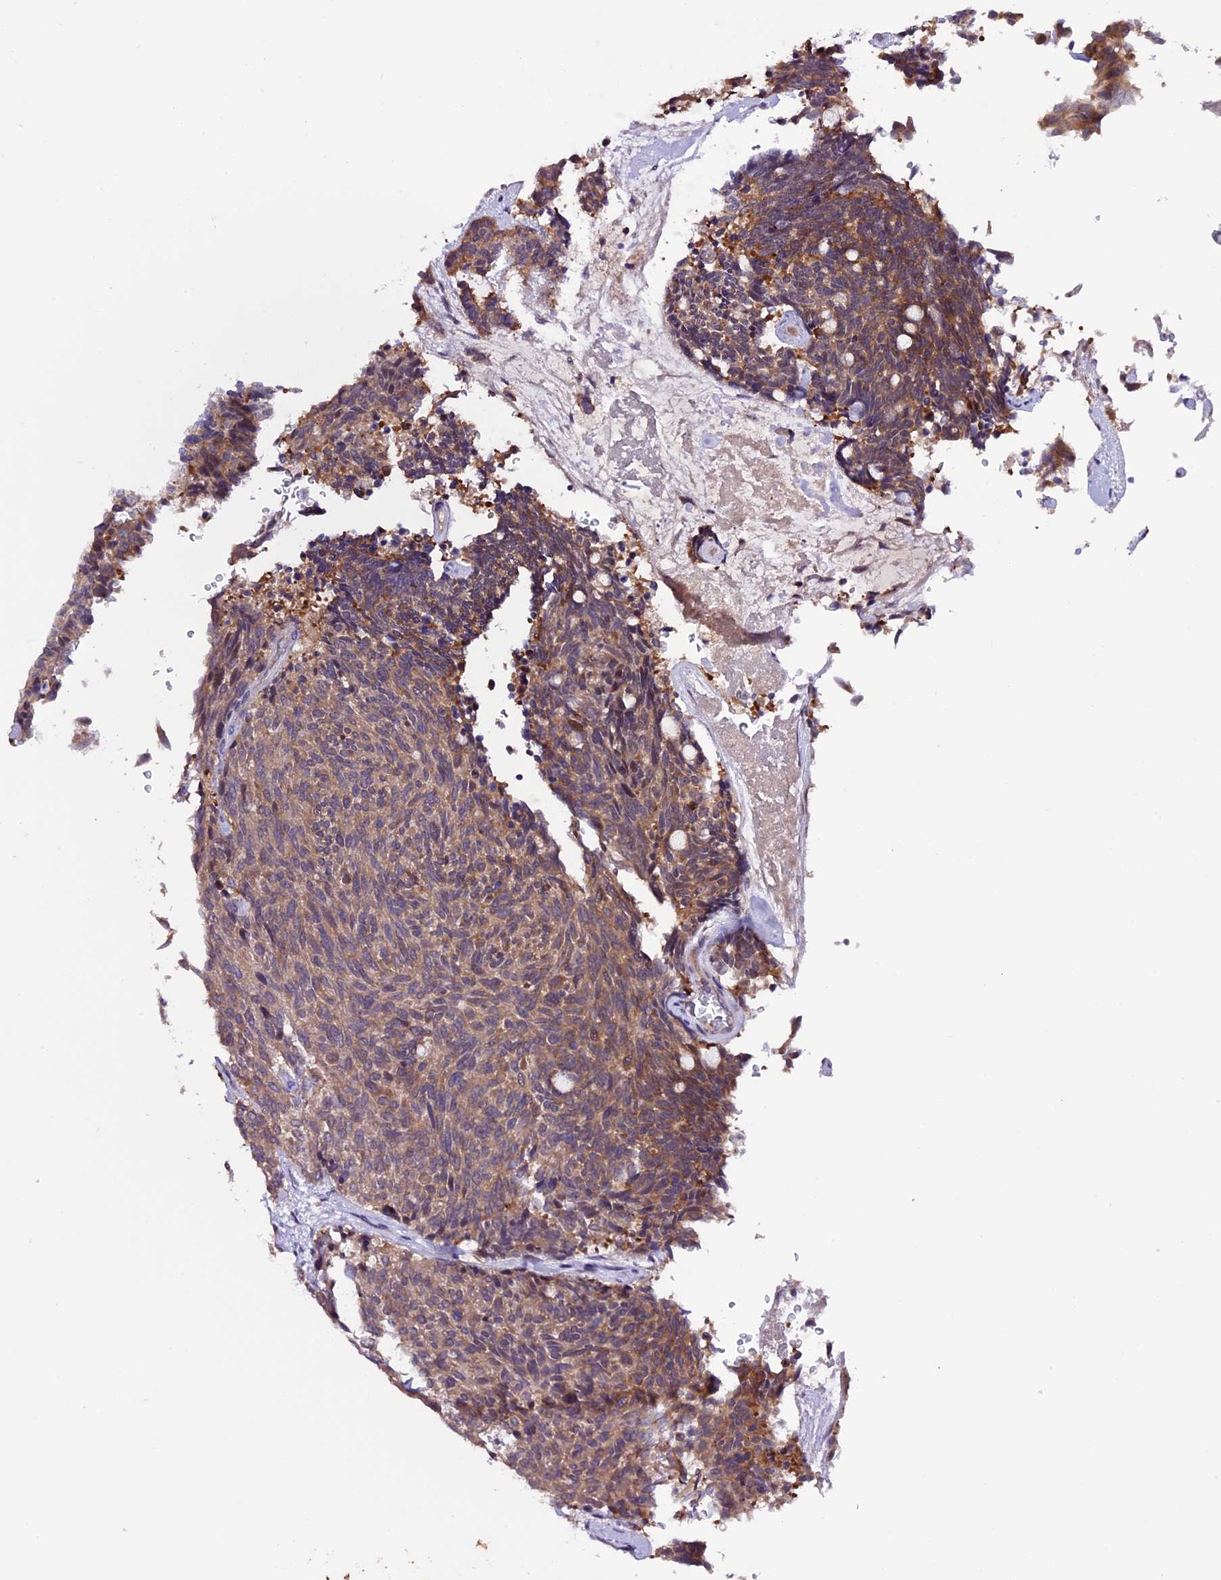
{"staining": {"intensity": "moderate", "quantity": ">75%", "location": "cytoplasmic/membranous"}, "tissue": "carcinoid", "cell_type": "Tumor cells", "image_type": "cancer", "snomed": [{"axis": "morphology", "description": "Carcinoid, malignant, NOS"}, {"axis": "topography", "description": "Pancreas"}], "caption": "Immunohistochemical staining of human carcinoid (malignant) shows medium levels of moderate cytoplasmic/membranous expression in about >75% of tumor cells.", "gene": "XKR7", "patient": {"sex": "female", "age": 54}}